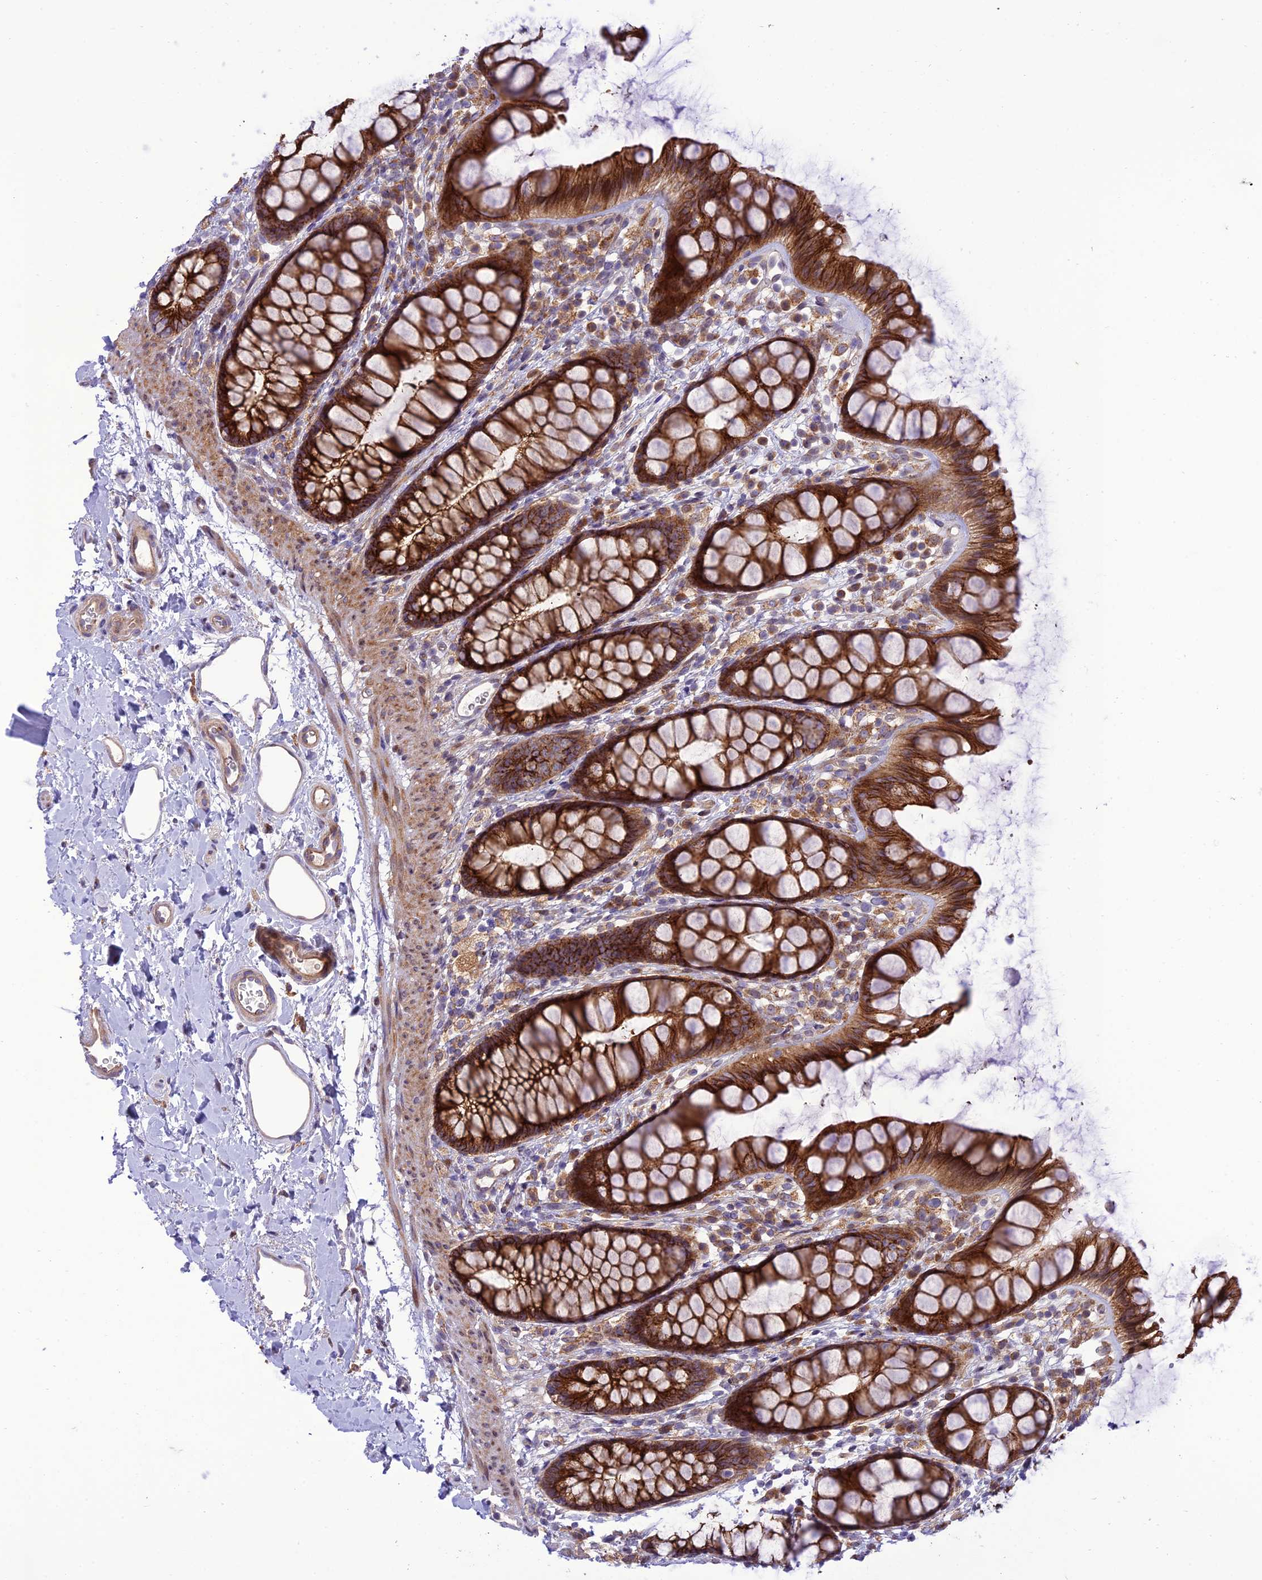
{"staining": {"intensity": "strong", "quantity": ">75%", "location": "cytoplasmic/membranous"}, "tissue": "rectum", "cell_type": "Glandular cells", "image_type": "normal", "snomed": [{"axis": "morphology", "description": "Normal tissue, NOS"}, {"axis": "topography", "description": "Rectum"}], "caption": "Immunohistochemistry photomicrograph of unremarkable rectum: human rectum stained using immunohistochemistry displays high levels of strong protein expression localized specifically in the cytoplasmic/membranous of glandular cells, appearing as a cytoplasmic/membranous brown color.", "gene": "JMY", "patient": {"sex": "female", "age": 65}}